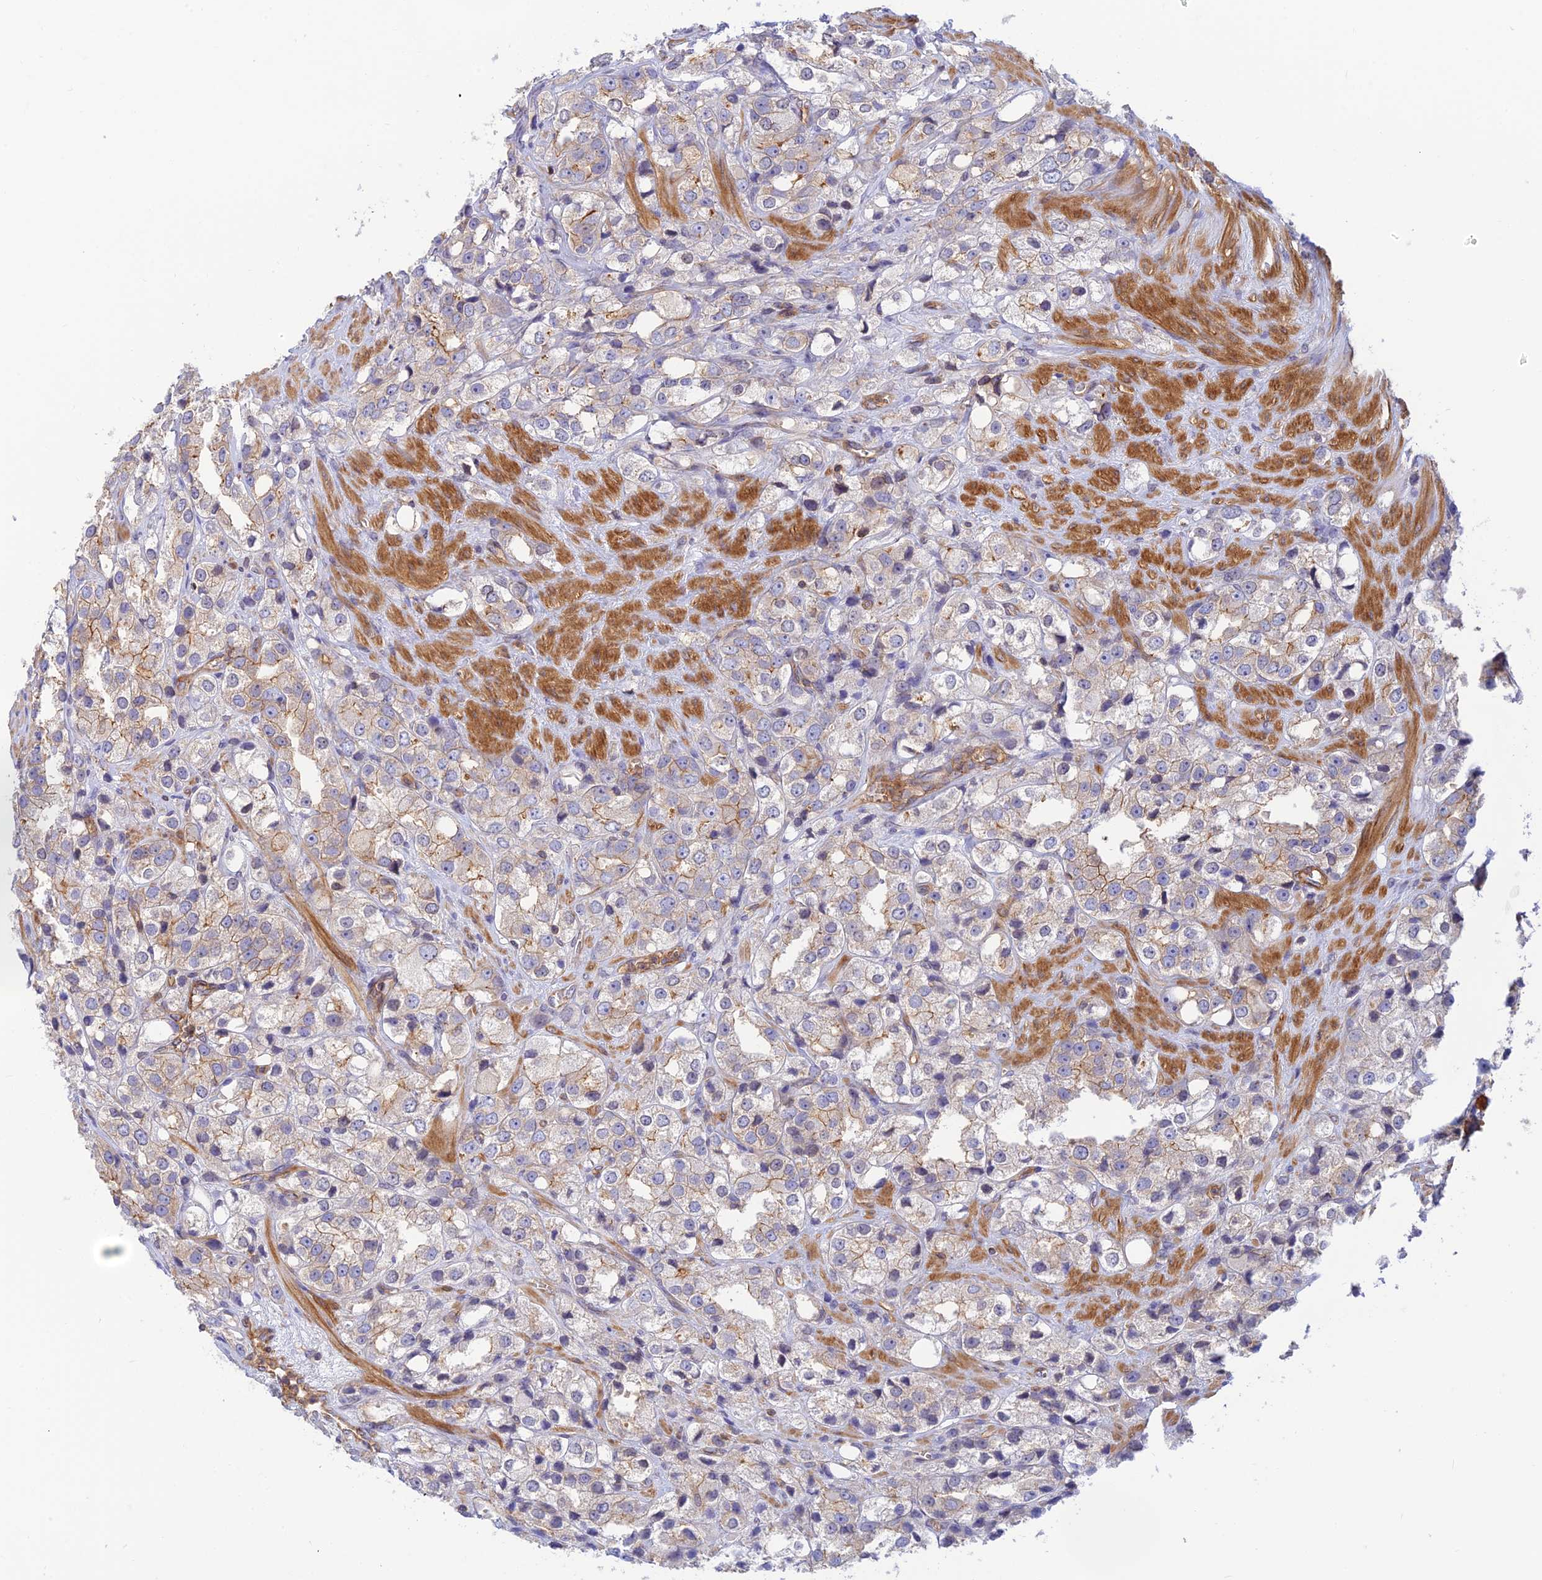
{"staining": {"intensity": "weak", "quantity": "<25%", "location": "cytoplasmic/membranous"}, "tissue": "prostate cancer", "cell_type": "Tumor cells", "image_type": "cancer", "snomed": [{"axis": "morphology", "description": "Adenocarcinoma, NOS"}, {"axis": "topography", "description": "Prostate"}], "caption": "The photomicrograph exhibits no staining of tumor cells in prostate cancer.", "gene": "PPP1R12C", "patient": {"sex": "male", "age": 79}}